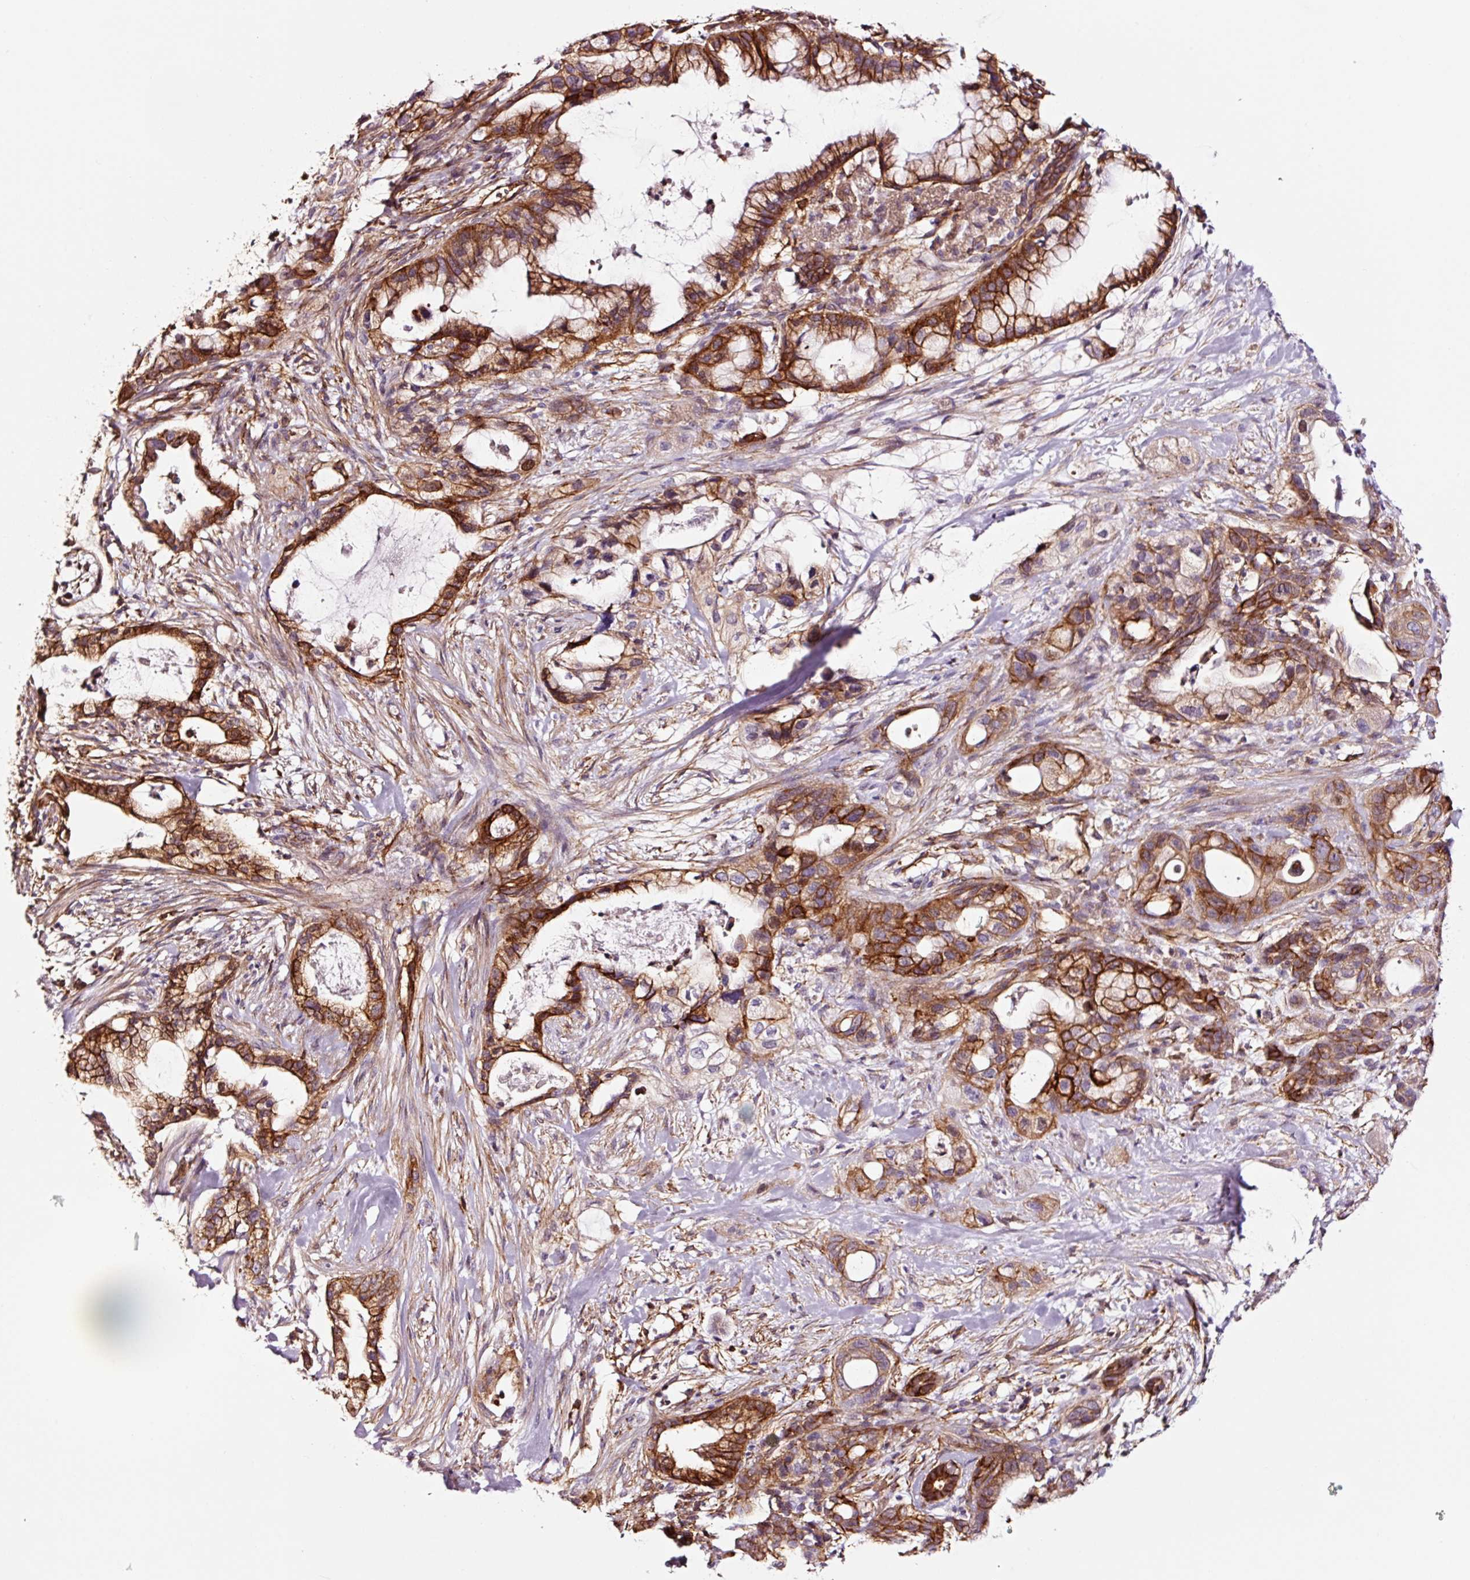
{"staining": {"intensity": "strong", "quantity": ">75%", "location": "cytoplasmic/membranous"}, "tissue": "pancreatic cancer", "cell_type": "Tumor cells", "image_type": "cancer", "snomed": [{"axis": "morphology", "description": "Adenocarcinoma, NOS"}, {"axis": "topography", "description": "Pancreas"}], "caption": "Human adenocarcinoma (pancreatic) stained for a protein (brown) demonstrates strong cytoplasmic/membranous positive expression in approximately >75% of tumor cells.", "gene": "ADD3", "patient": {"sex": "male", "age": 44}}